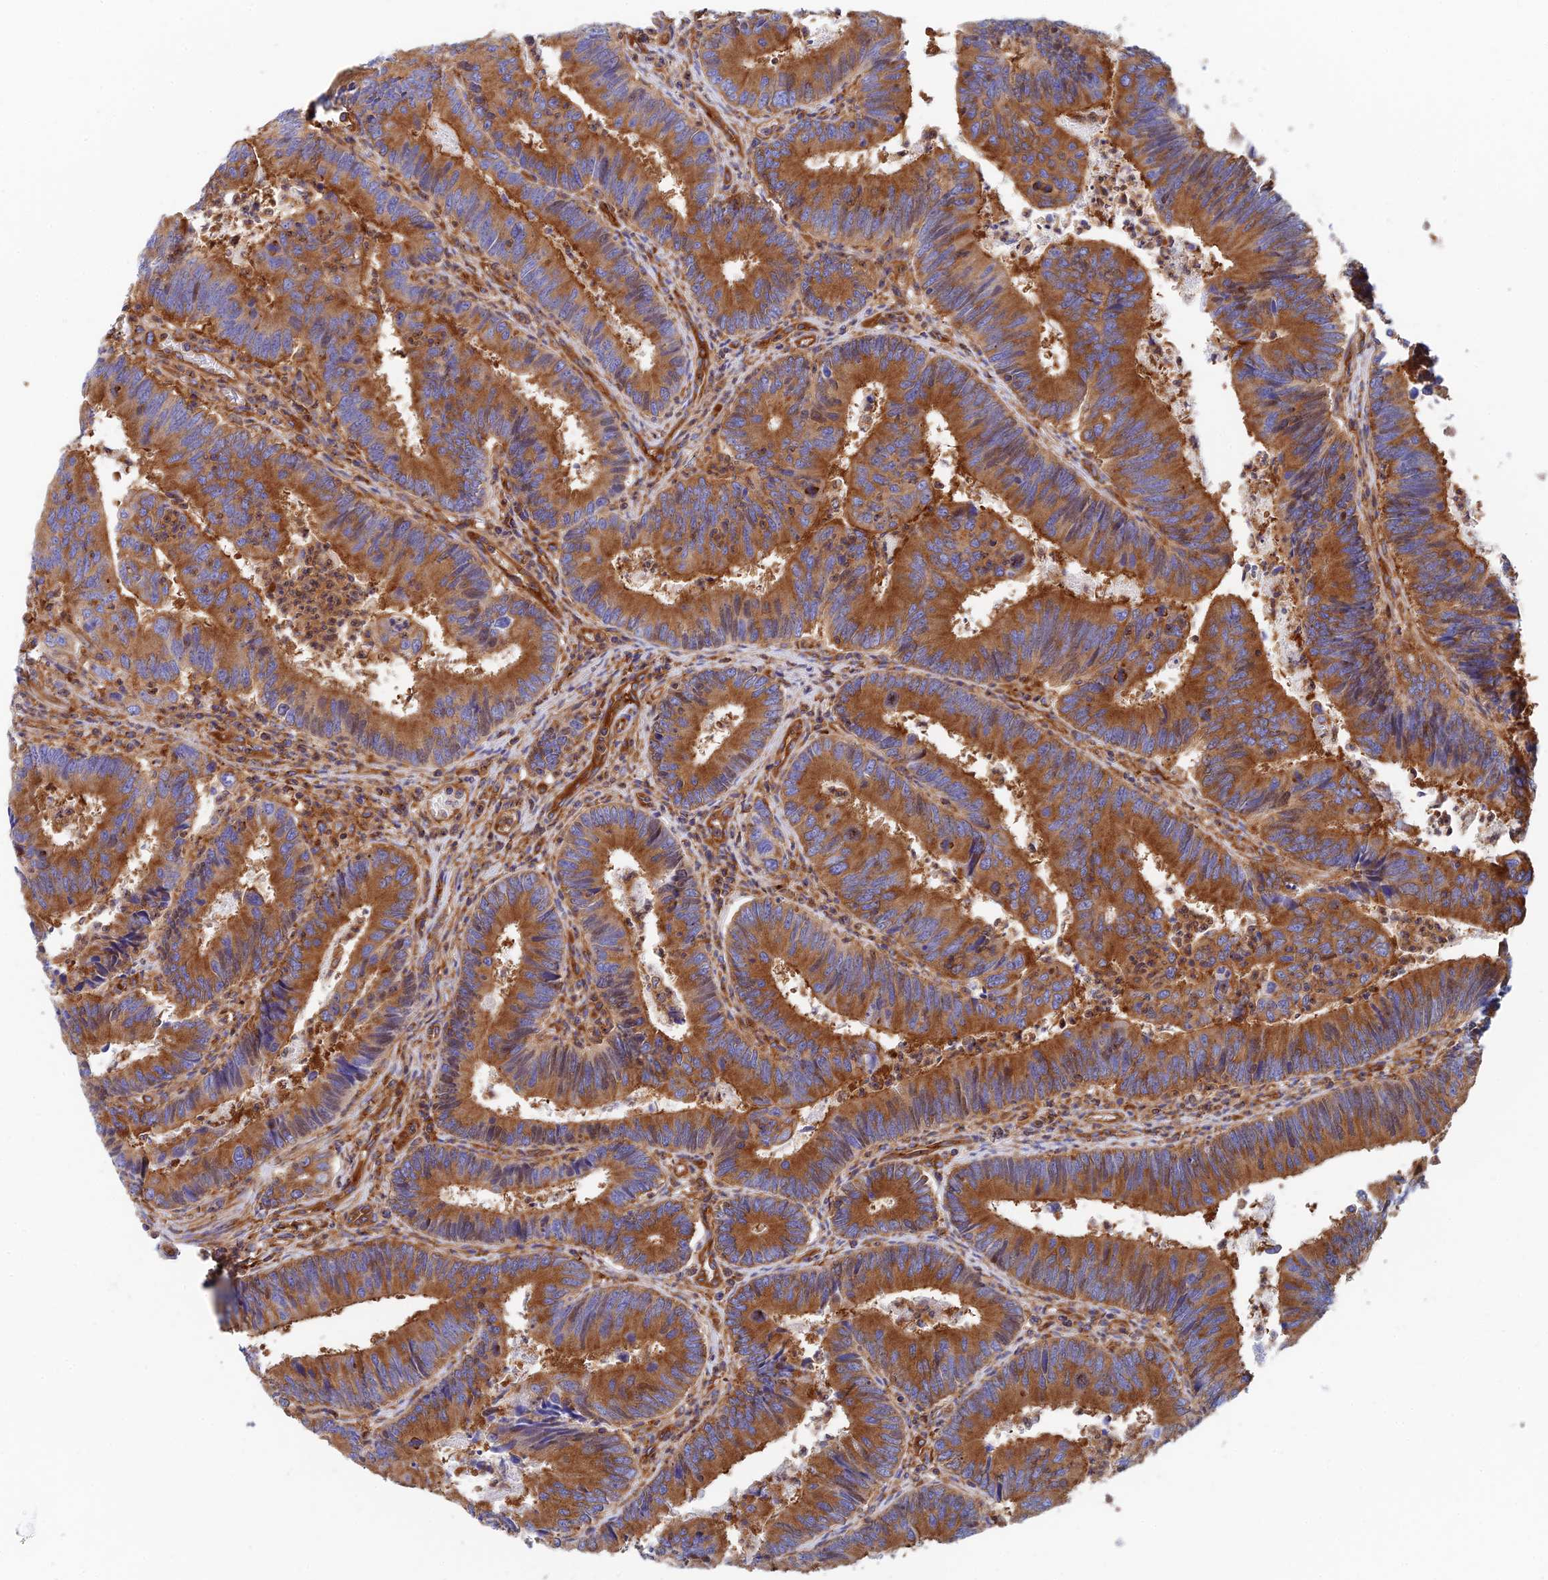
{"staining": {"intensity": "strong", "quantity": ">75%", "location": "cytoplasmic/membranous"}, "tissue": "colorectal cancer", "cell_type": "Tumor cells", "image_type": "cancer", "snomed": [{"axis": "morphology", "description": "Adenocarcinoma, NOS"}, {"axis": "topography", "description": "Colon"}], "caption": "Immunohistochemistry (DAB (3,3'-diaminobenzidine)) staining of colorectal cancer displays strong cytoplasmic/membranous protein staining in approximately >75% of tumor cells.", "gene": "DCTN2", "patient": {"sex": "female", "age": 67}}